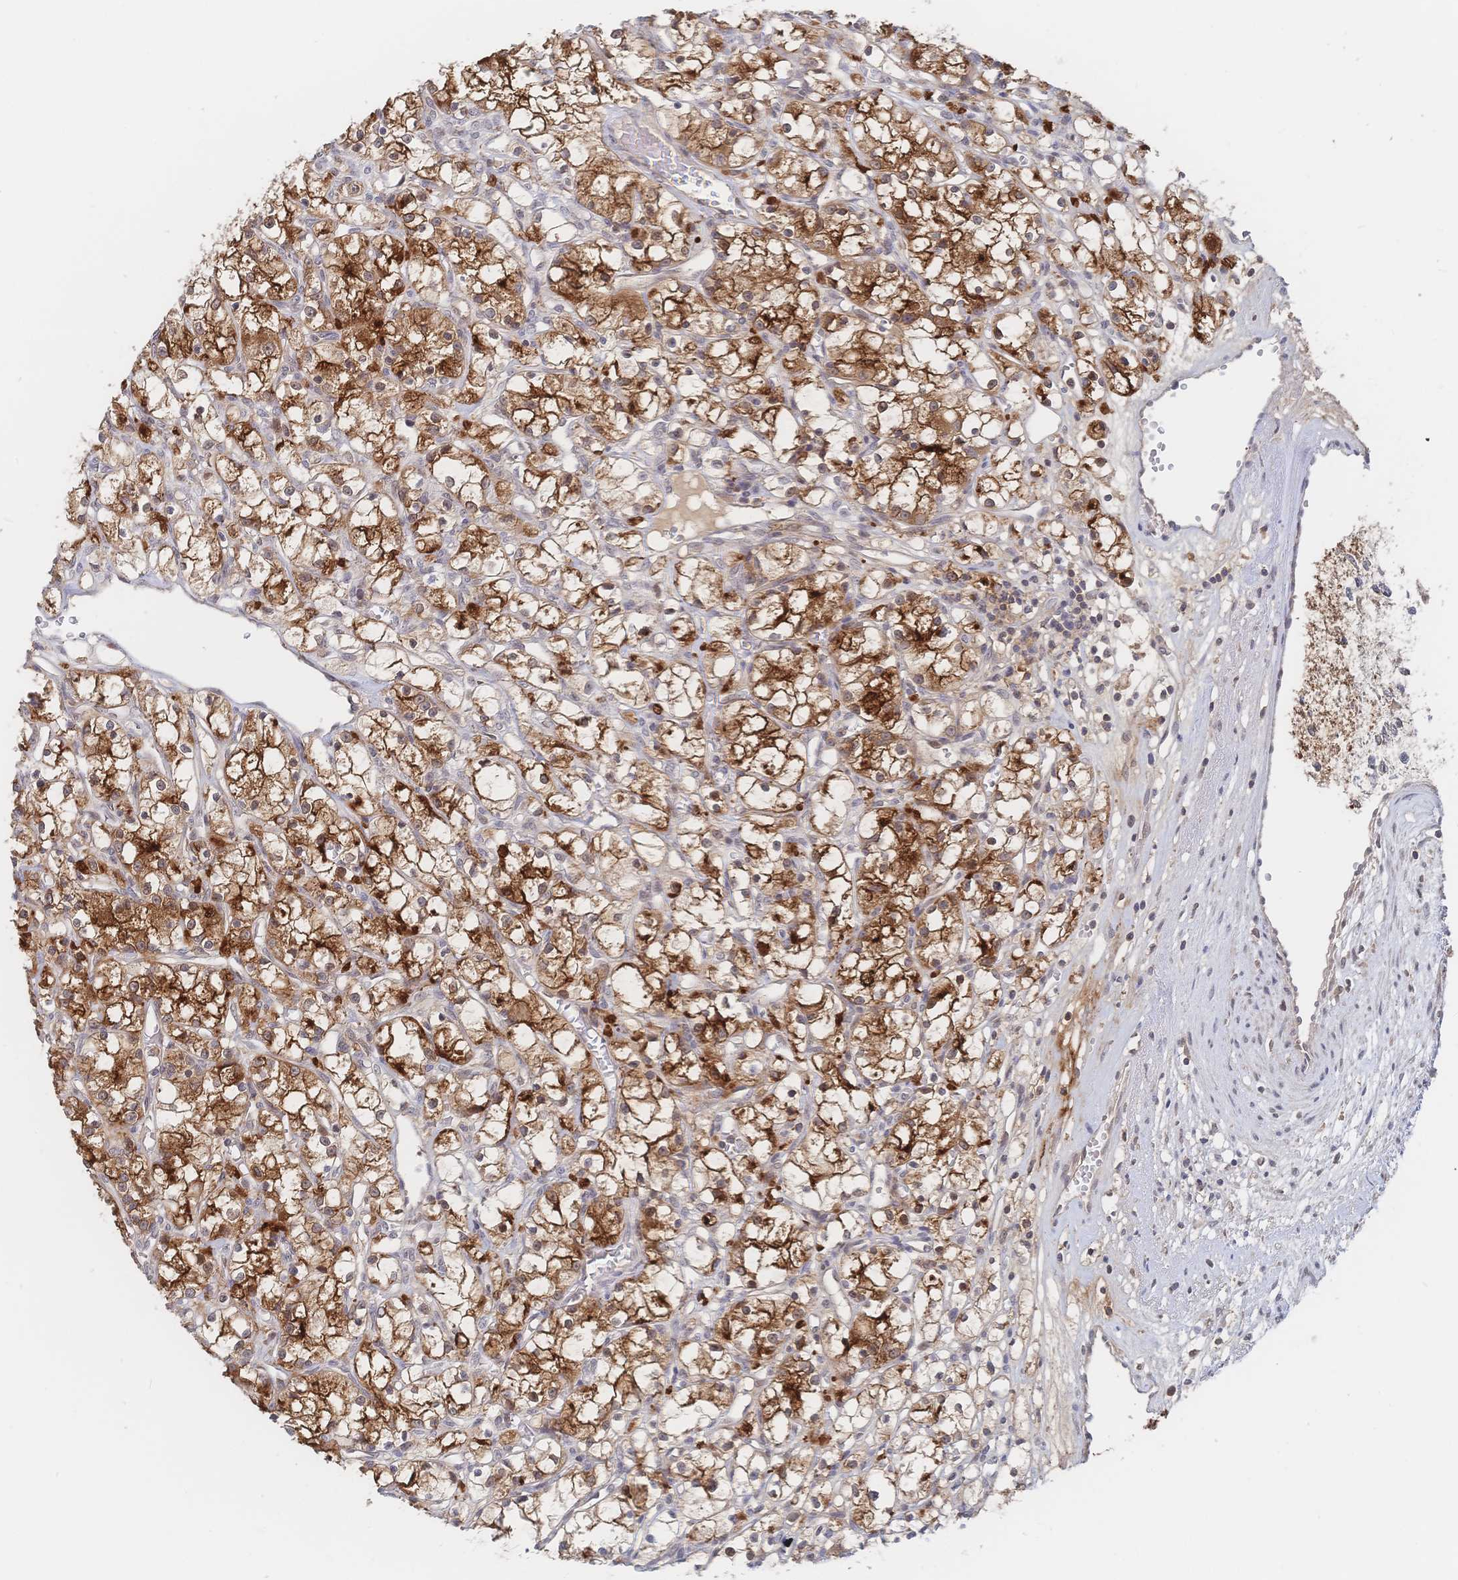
{"staining": {"intensity": "strong", "quantity": ">75%", "location": "cytoplasmic/membranous"}, "tissue": "renal cancer", "cell_type": "Tumor cells", "image_type": "cancer", "snomed": [{"axis": "morphology", "description": "Adenocarcinoma, NOS"}, {"axis": "topography", "description": "Kidney"}], "caption": "A brown stain shows strong cytoplasmic/membranous positivity of a protein in adenocarcinoma (renal) tumor cells.", "gene": "LRP5", "patient": {"sex": "female", "age": 59}}